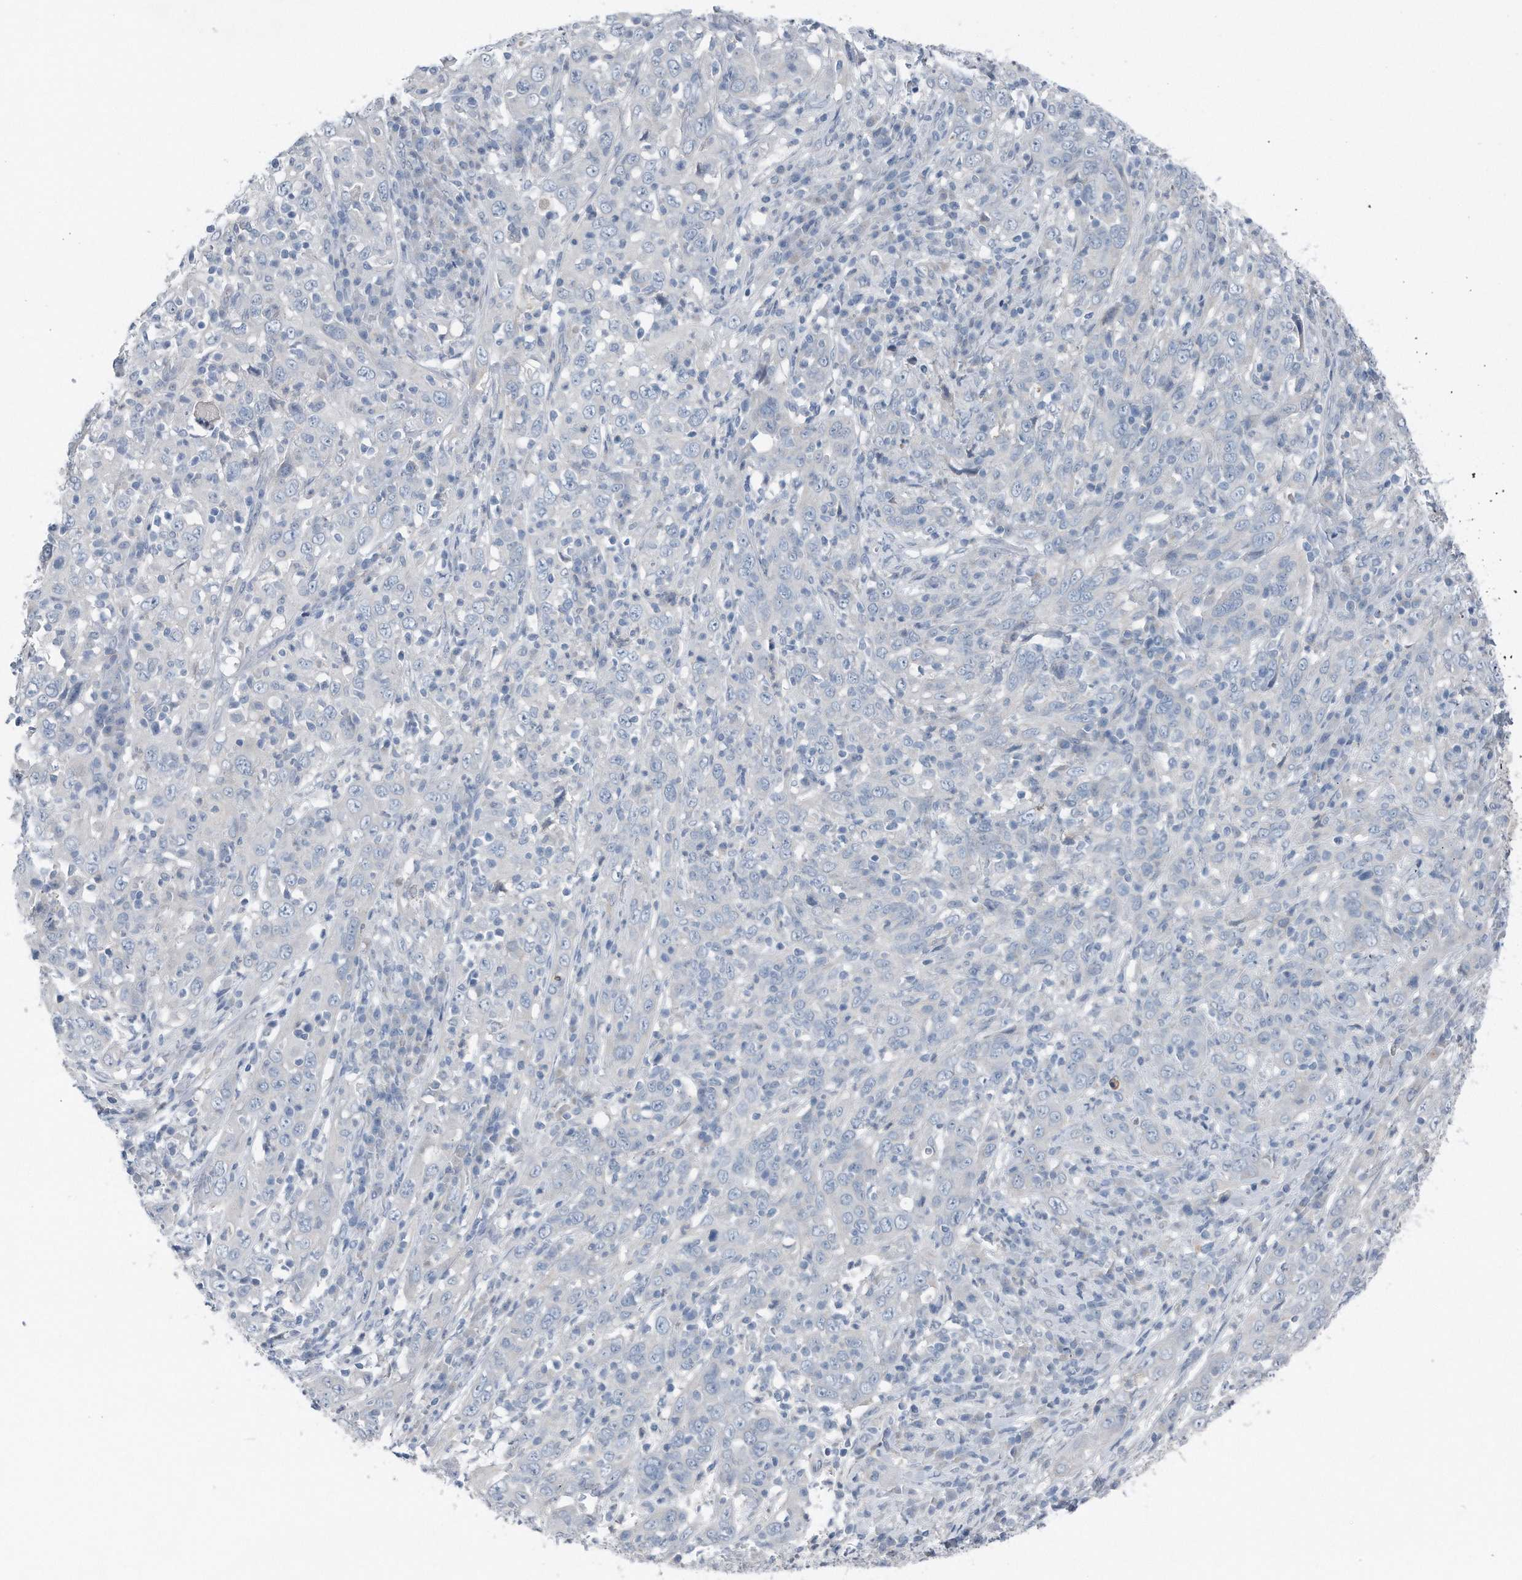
{"staining": {"intensity": "negative", "quantity": "none", "location": "none"}, "tissue": "cervical cancer", "cell_type": "Tumor cells", "image_type": "cancer", "snomed": [{"axis": "morphology", "description": "Squamous cell carcinoma, NOS"}, {"axis": "topography", "description": "Cervix"}], "caption": "Photomicrograph shows no protein positivity in tumor cells of cervical cancer tissue.", "gene": "YRDC", "patient": {"sex": "female", "age": 46}}